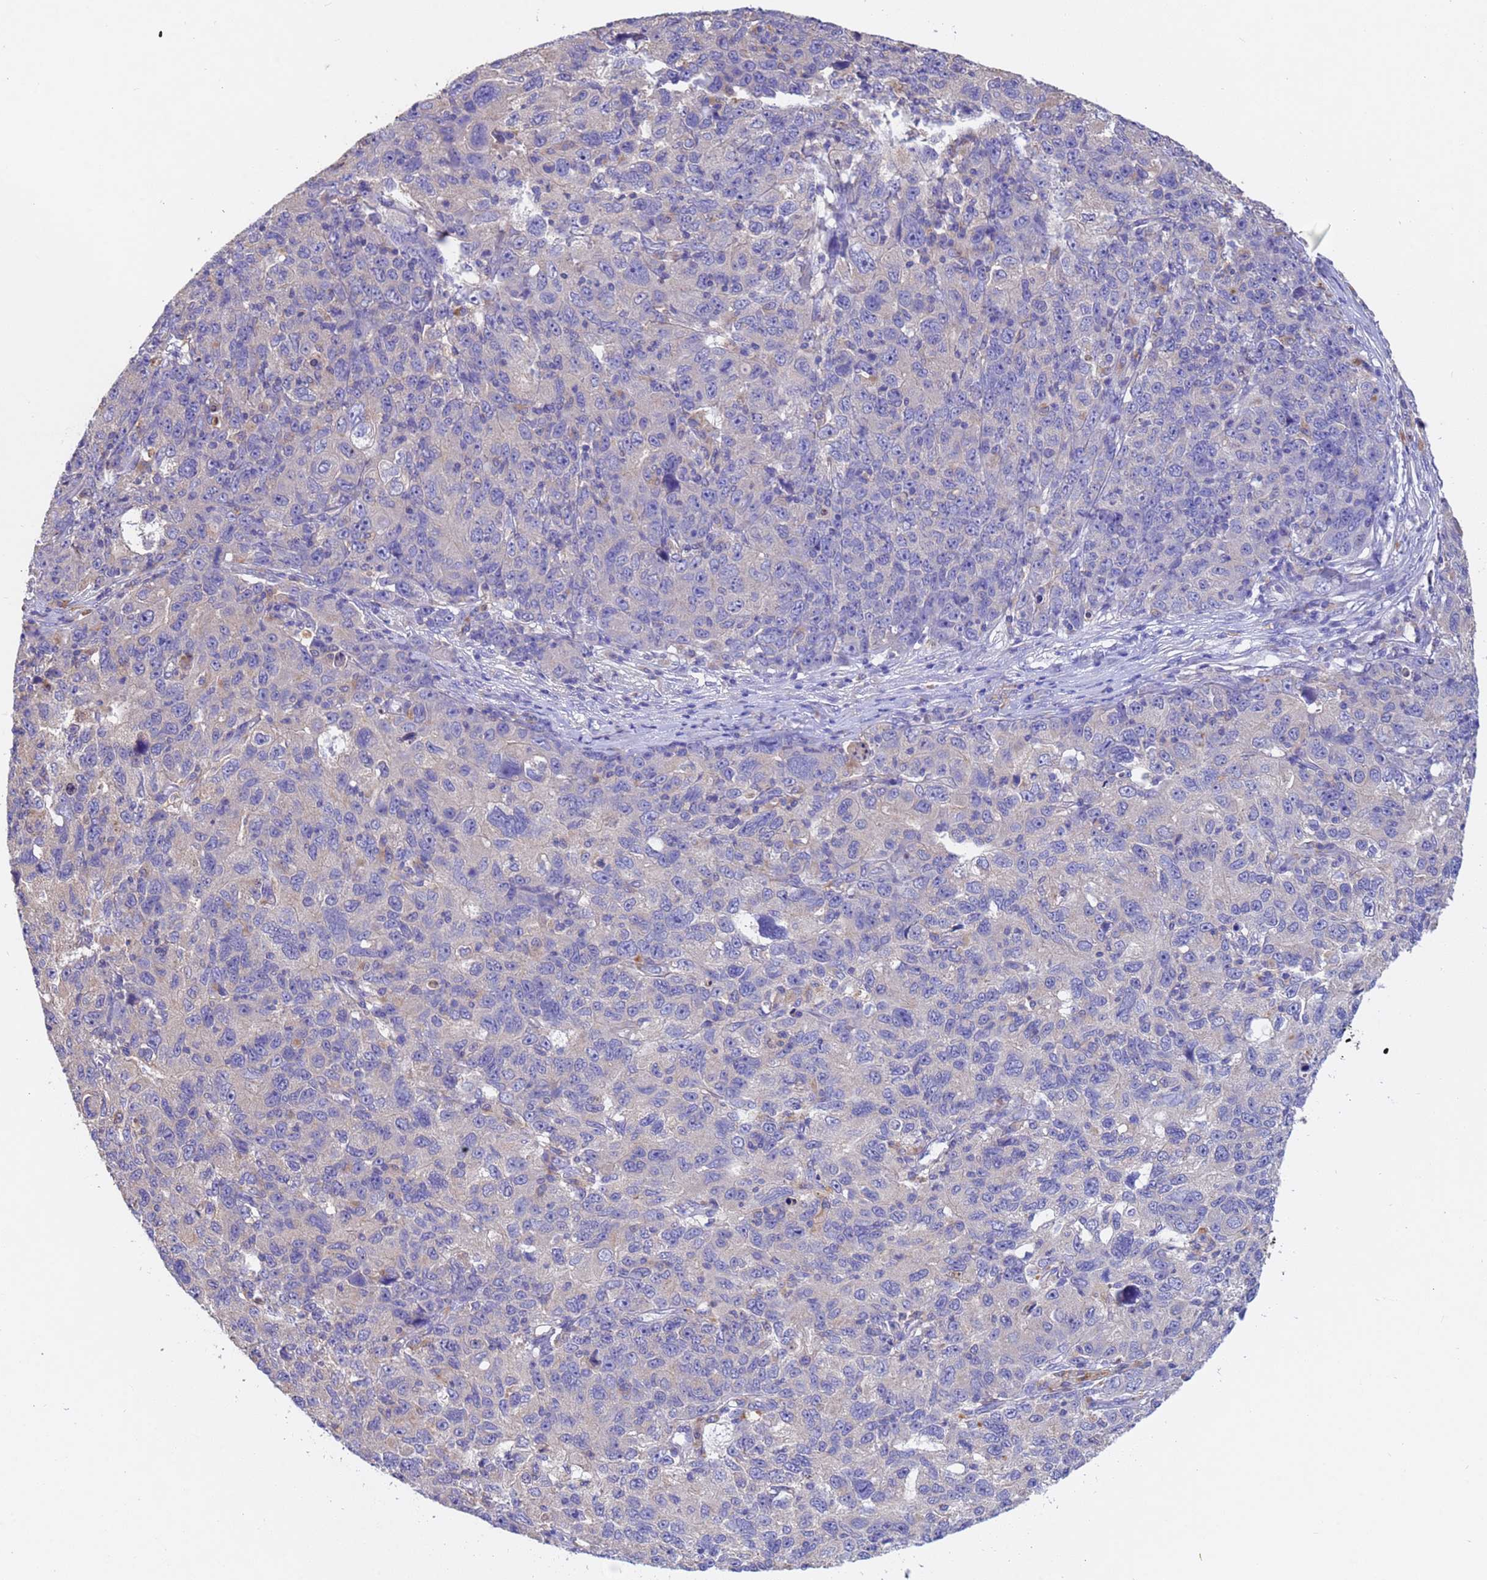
{"staining": {"intensity": "weak", "quantity": "25%-75%", "location": "cytoplasmic/membranous"}, "tissue": "ovarian cancer", "cell_type": "Tumor cells", "image_type": "cancer", "snomed": [{"axis": "morphology", "description": "Carcinoma, endometroid"}, {"axis": "topography", "description": "Ovary"}], "caption": "Immunohistochemical staining of human endometroid carcinoma (ovarian) demonstrates low levels of weak cytoplasmic/membranous protein positivity in about 25%-75% of tumor cells. (IHC, brightfield microscopy, high magnification).", "gene": "SRL", "patient": {"sex": "female", "age": 42}}